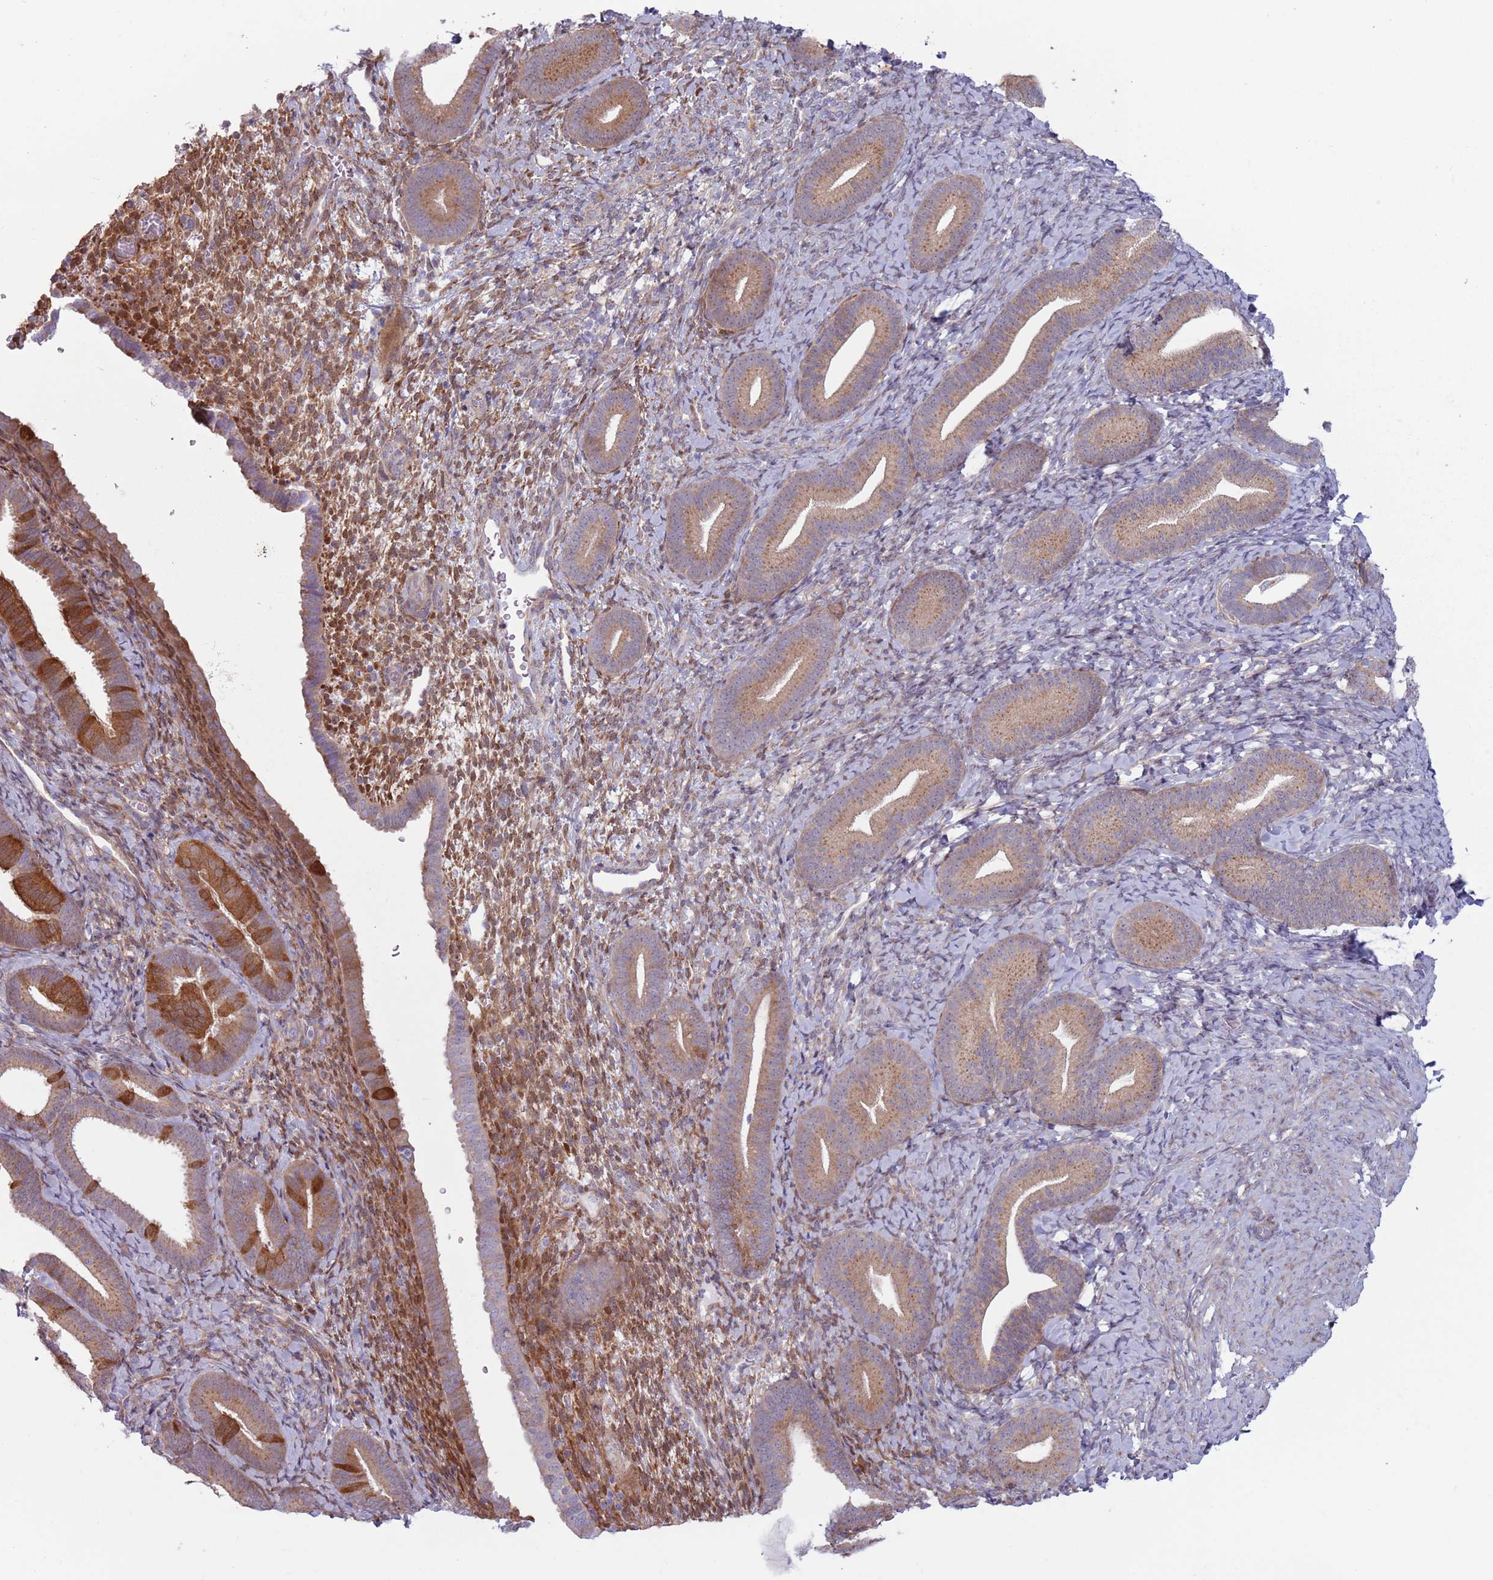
{"staining": {"intensity": "moderate", "quantity": "25%-75%", "location": "cytoplasmic/membranous"}, "tissue": "endometrium", "cell_type": "Cells in endometrial stroma", "image_type": "normal", "snomed": [{"axis": "morphology", "description": "Normal tissue, NOS"}, {"axis": "topography", "description": "Endometrium"}], "caption": "Brown immunohistochemical staining in benign human endometrium shows moderate cytoplasmic/membranous expression in about 25%-75% of cells in endometrial stroma. (Stains: DAB (3,3'-diaminobenzidine) in brown, nuclei in blue, Microscopy: brightfield microscopy at high magnification).", "gene": "CCDC150", "patient": {"sex": "female", "age": 65}}